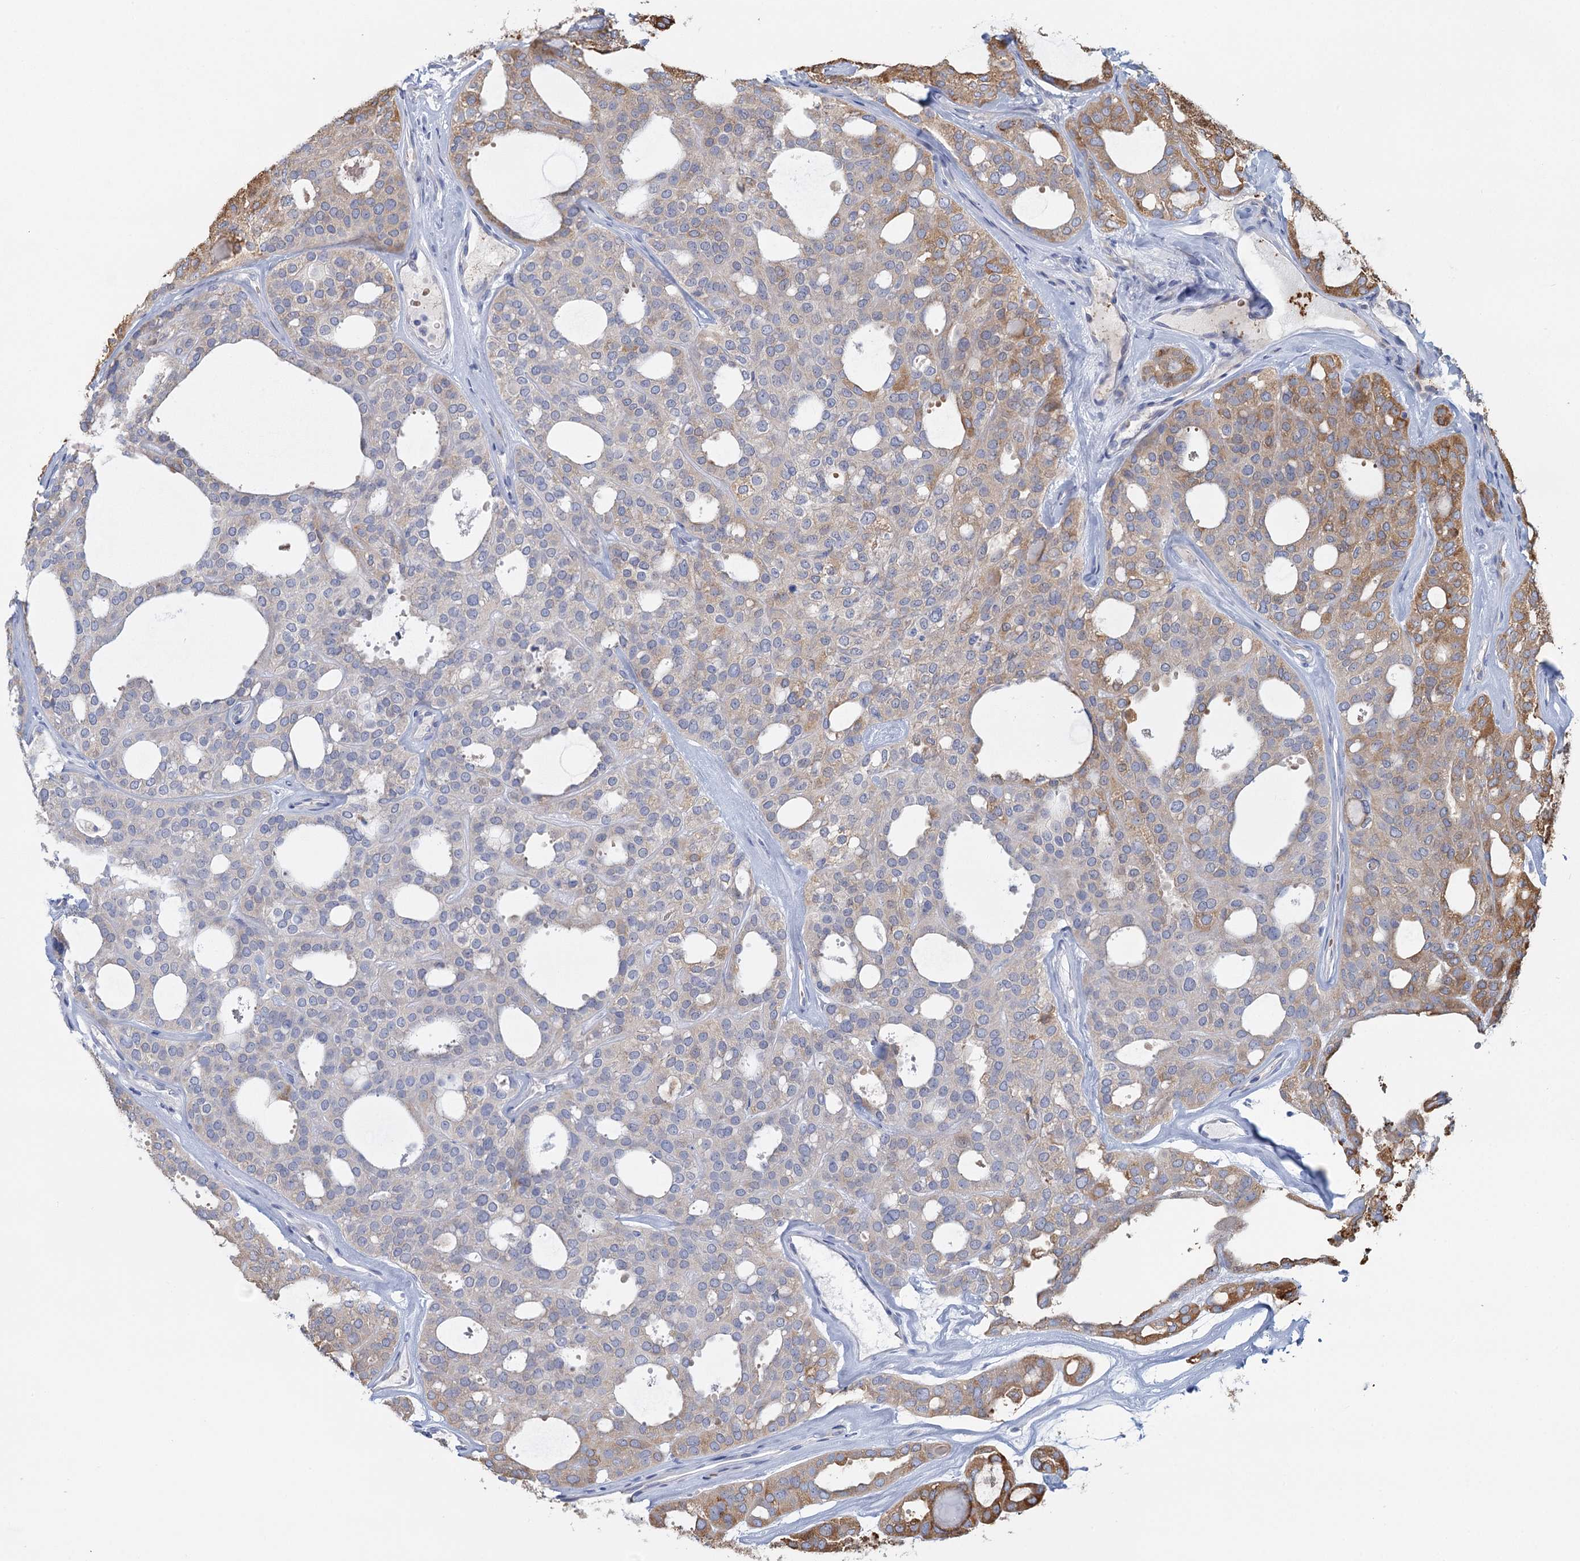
{"staining": {"intensity": "moderate", "quantity": "<25%", "location": "cytoplasmic/membranous"}, "tissue": "thyroid cancer", "cell_type": "Tumor cells", "image_type": "cancer", "snomed": [{"axis": "morphology", "description": "Follicular adenoma carcinoma, NOS"}, {"axis": "topography", "description": "Thyroid gland"}], "caption": "Protein staining shows moderate cytoplasmic/membranous expression in about <25% of tumor cells in thyroid cancer (follicular adenoma carcinoma).", "gene": "ANKRD16", "patient": {"sex": "male", "age": 75}}